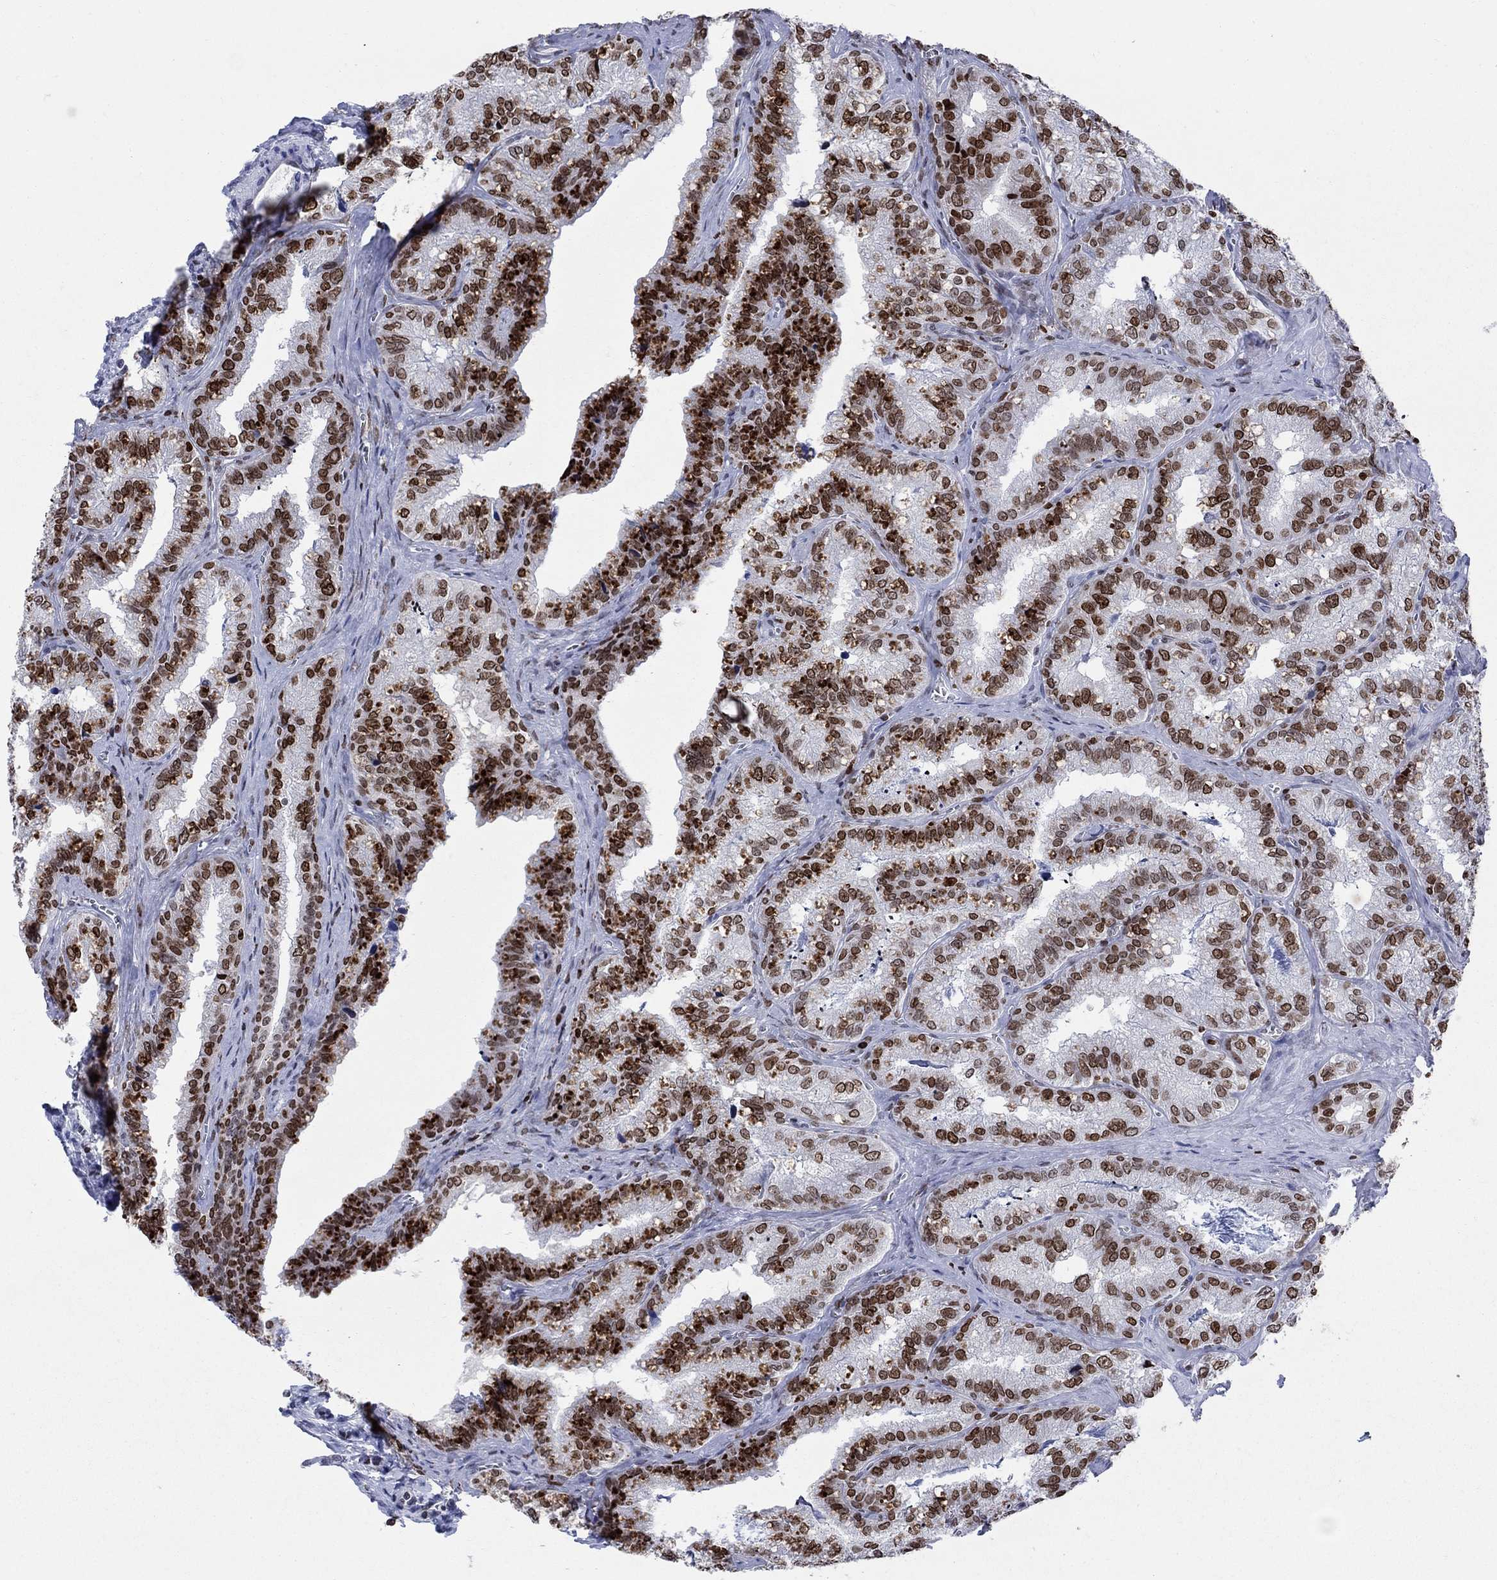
{"staining": {"intensity": "strong", "quantity": "25%-75%", "location": "nuclear"}, "tissue": "seminal vesicle", "cell_type": "Glandular cells", "image_type": "normal", "snomed": [{"axis": "morphology", "description": "Normal tissue, NOS"}, {"axis": "topography", "description": "Seminal veicle"}], "caption": "An immunohistochemistry (IHC) micrograph of normal tissue is shown. Protein staining in brown highlights strong nuclear positivity in seminal vesicle within glandular cells.", "gene": "HMGA1", "patient": {"sex": "male", "age": 57}}